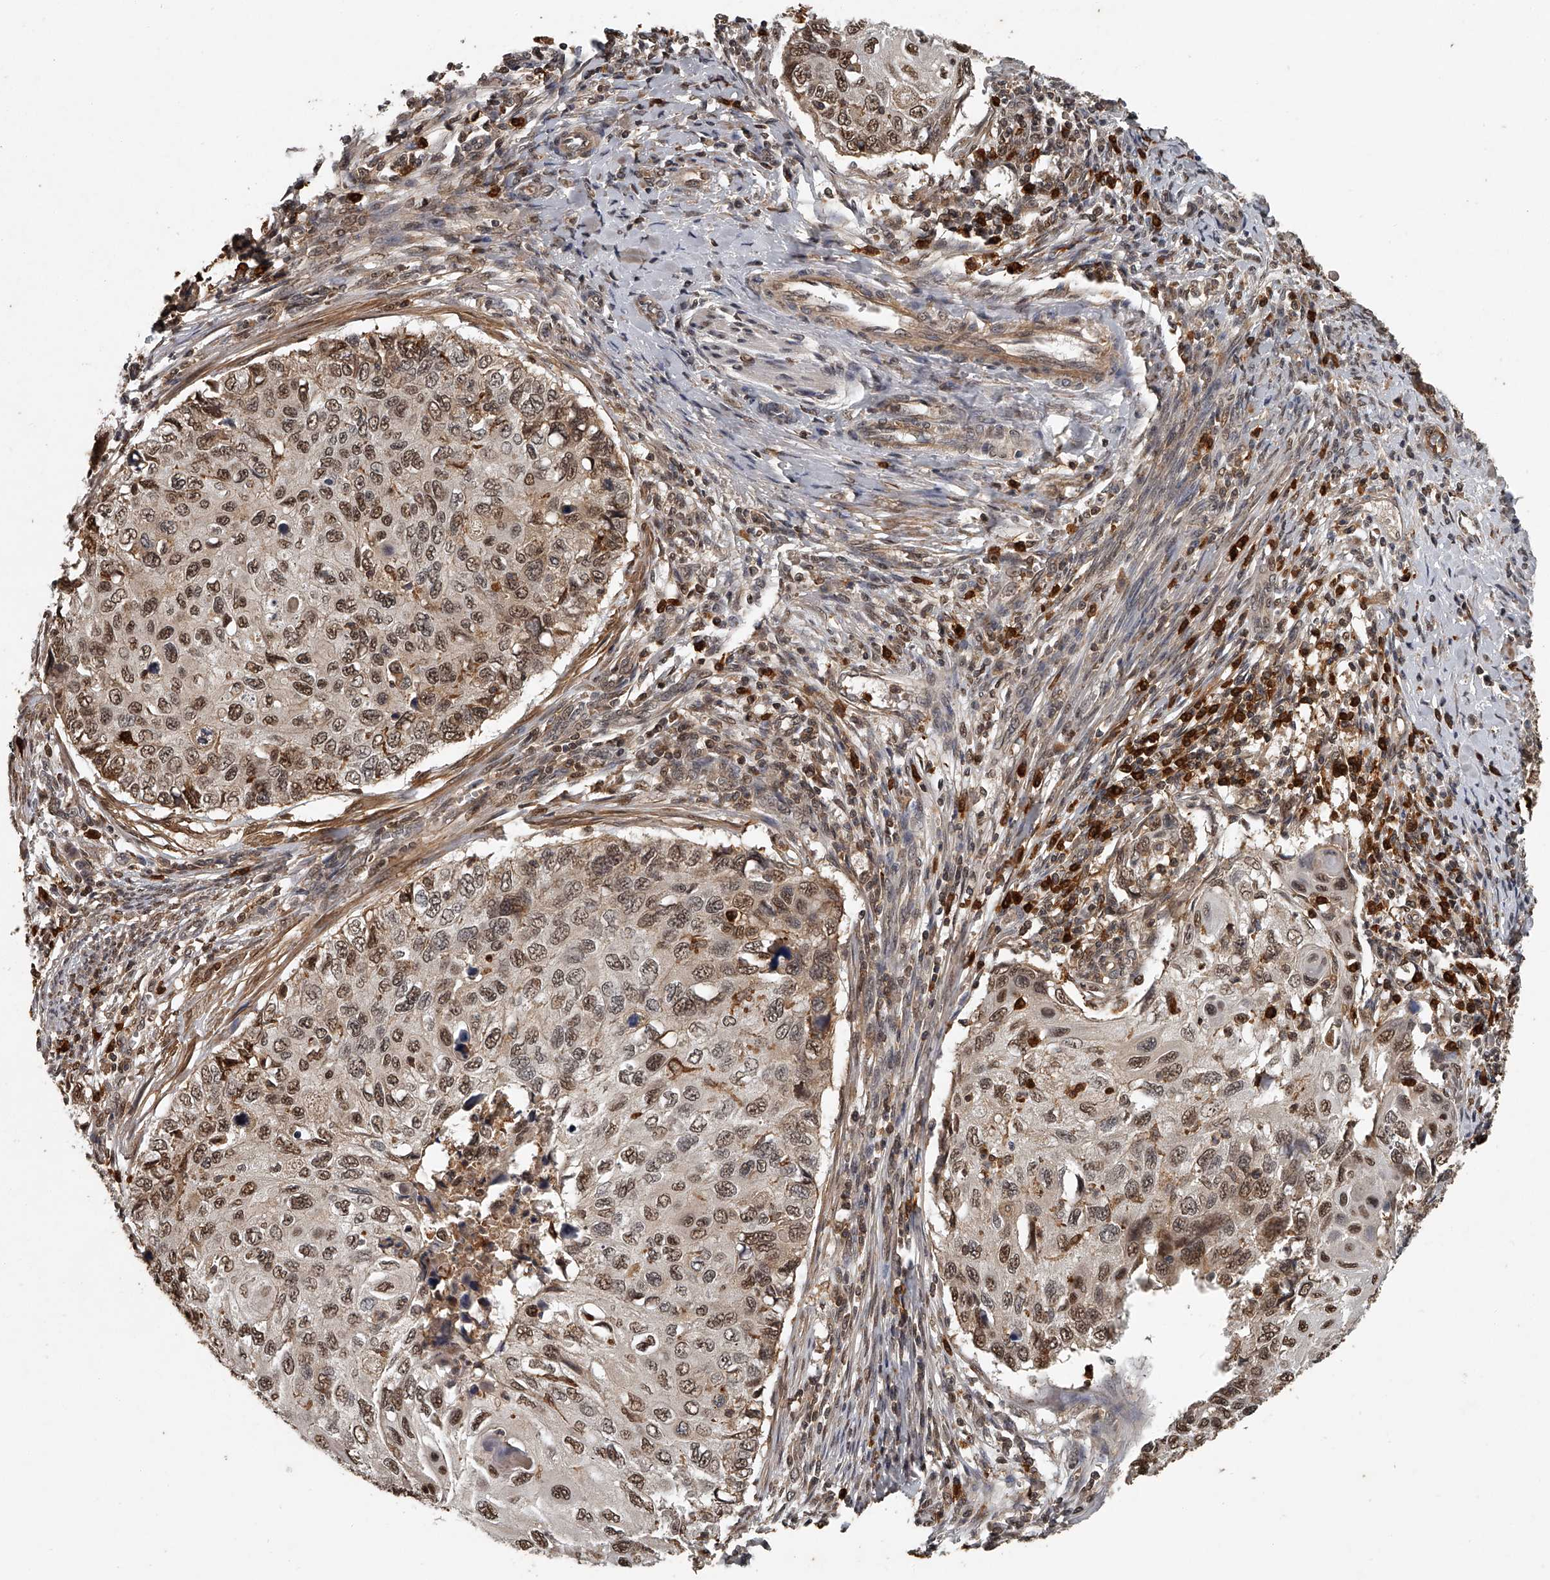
{"staining": {"intensity": "moderate", "quantity": ">75%", "location": "nuclear"}, "tissue": "cervical cancer", "cell_type": "Tumor cells", "image_type": "cancer", "snomed": [{"axis": "morphology", "description": "Squamous cell carcinoma, NOS"}, {"axis": "topography", "description": "Cervix"}], "caption": "Immunohistochemistry (DAB) staining of squamous cell carcinoma (cervical) displays moderate nuclear protein expression in about >75% of tumor cells.", "gene": "PLEKHG1", "patient": {"sex": "female", "age": 70}}